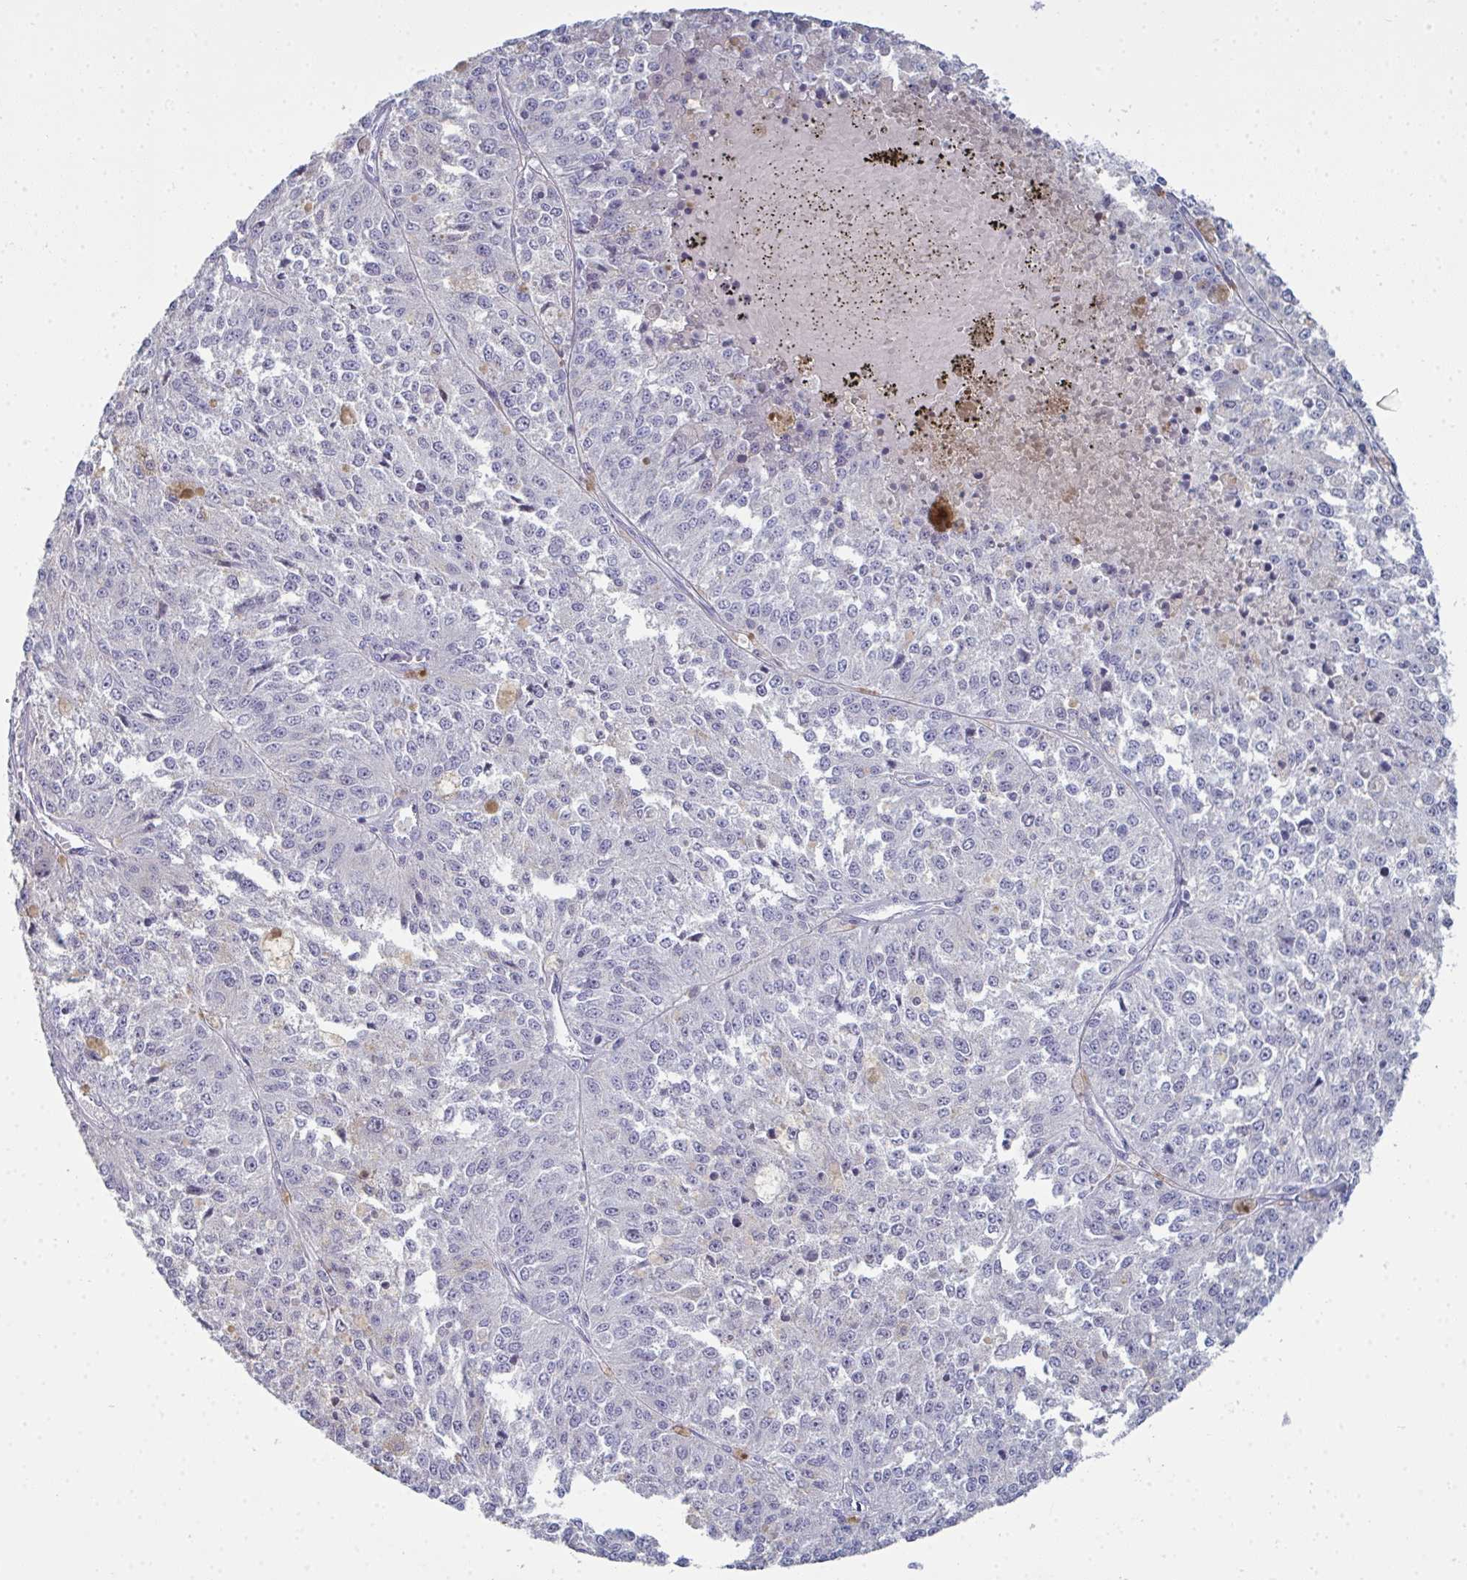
{"staining": {"intensity": "negative", "quantity": "none", "location": "none"}, "tissue": "melanoma", "cell_type": "Tumor cells", "image_type": "cancer", "snomed": [{"axis": "morphology", "description": "Malignant melanoma, Metastatic site"}, {"axis": "topography", "description": "Lymph node"}], "caption": "IHC image of neoplastic tissue: human malignant melanoma (metastatic site) stained with DAB (3,3'-diaminobenzidine) exhibits no significant protein expression in tumor cells.", "gene": "SERPINB10", "patient": {"sex": "female", "age": 64}}